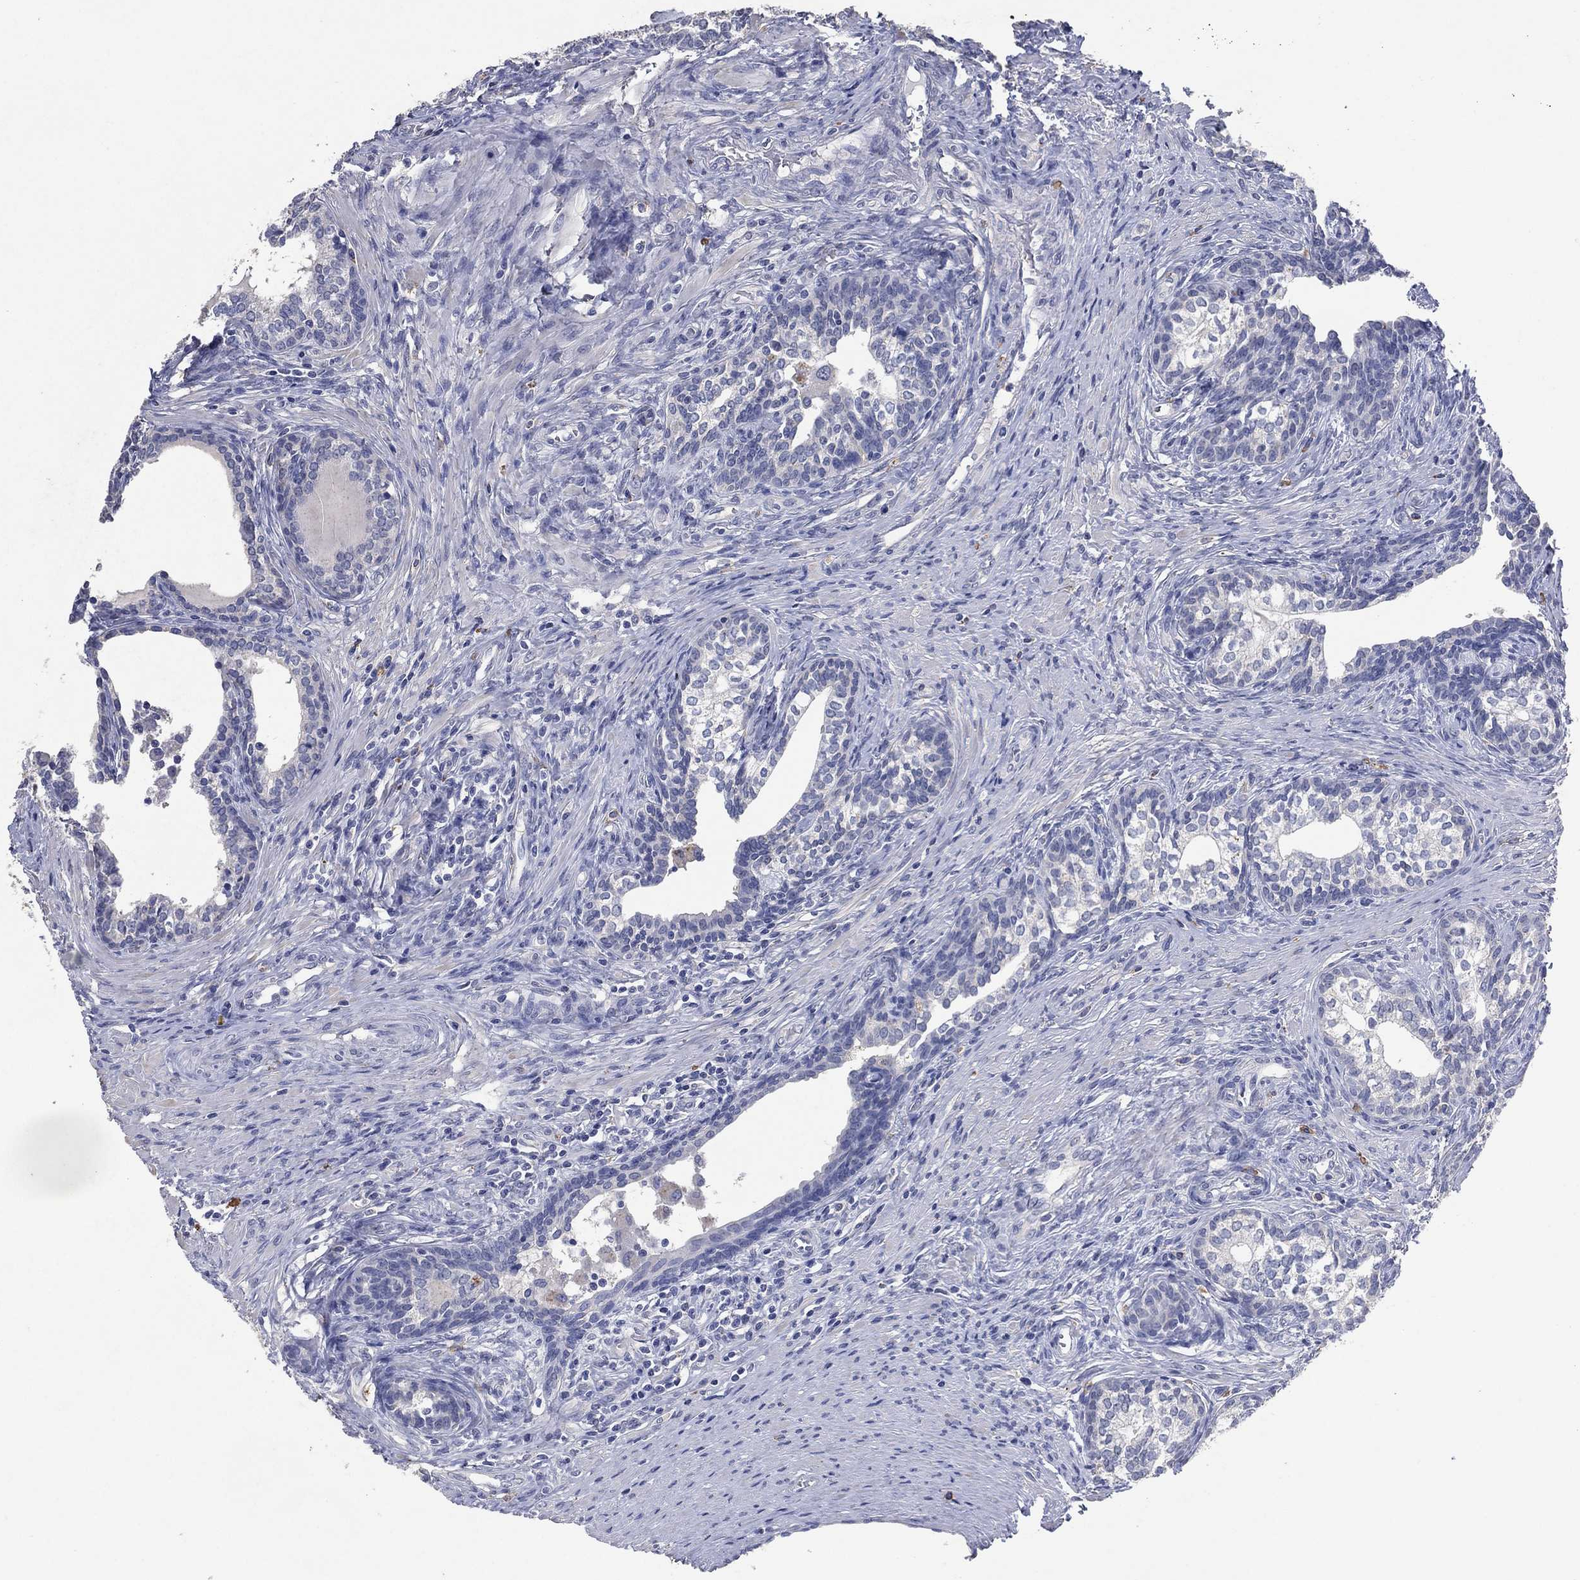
{"staining": {"intensity": "negative", "quantity": "none", "location": "none"}, "tissue": "prostate cancer", "cell_type": "Tumor cells", "image_type": "cancer", "snomed": [{"axis": "morphology", "description": "Adenocarcinoma, NOS"}, {"axis": "morphology", "description": "Adenocarcinoma, High grade"}, {"axis": "topography", "description": "Prostate"}], "caption": "A micrograph of human adenocarcinoma (high-grade) (prostate) is negative for staining in tumor cells.", "gene": "FSCN2", "patient": {"sex": "male", "age": 61}}